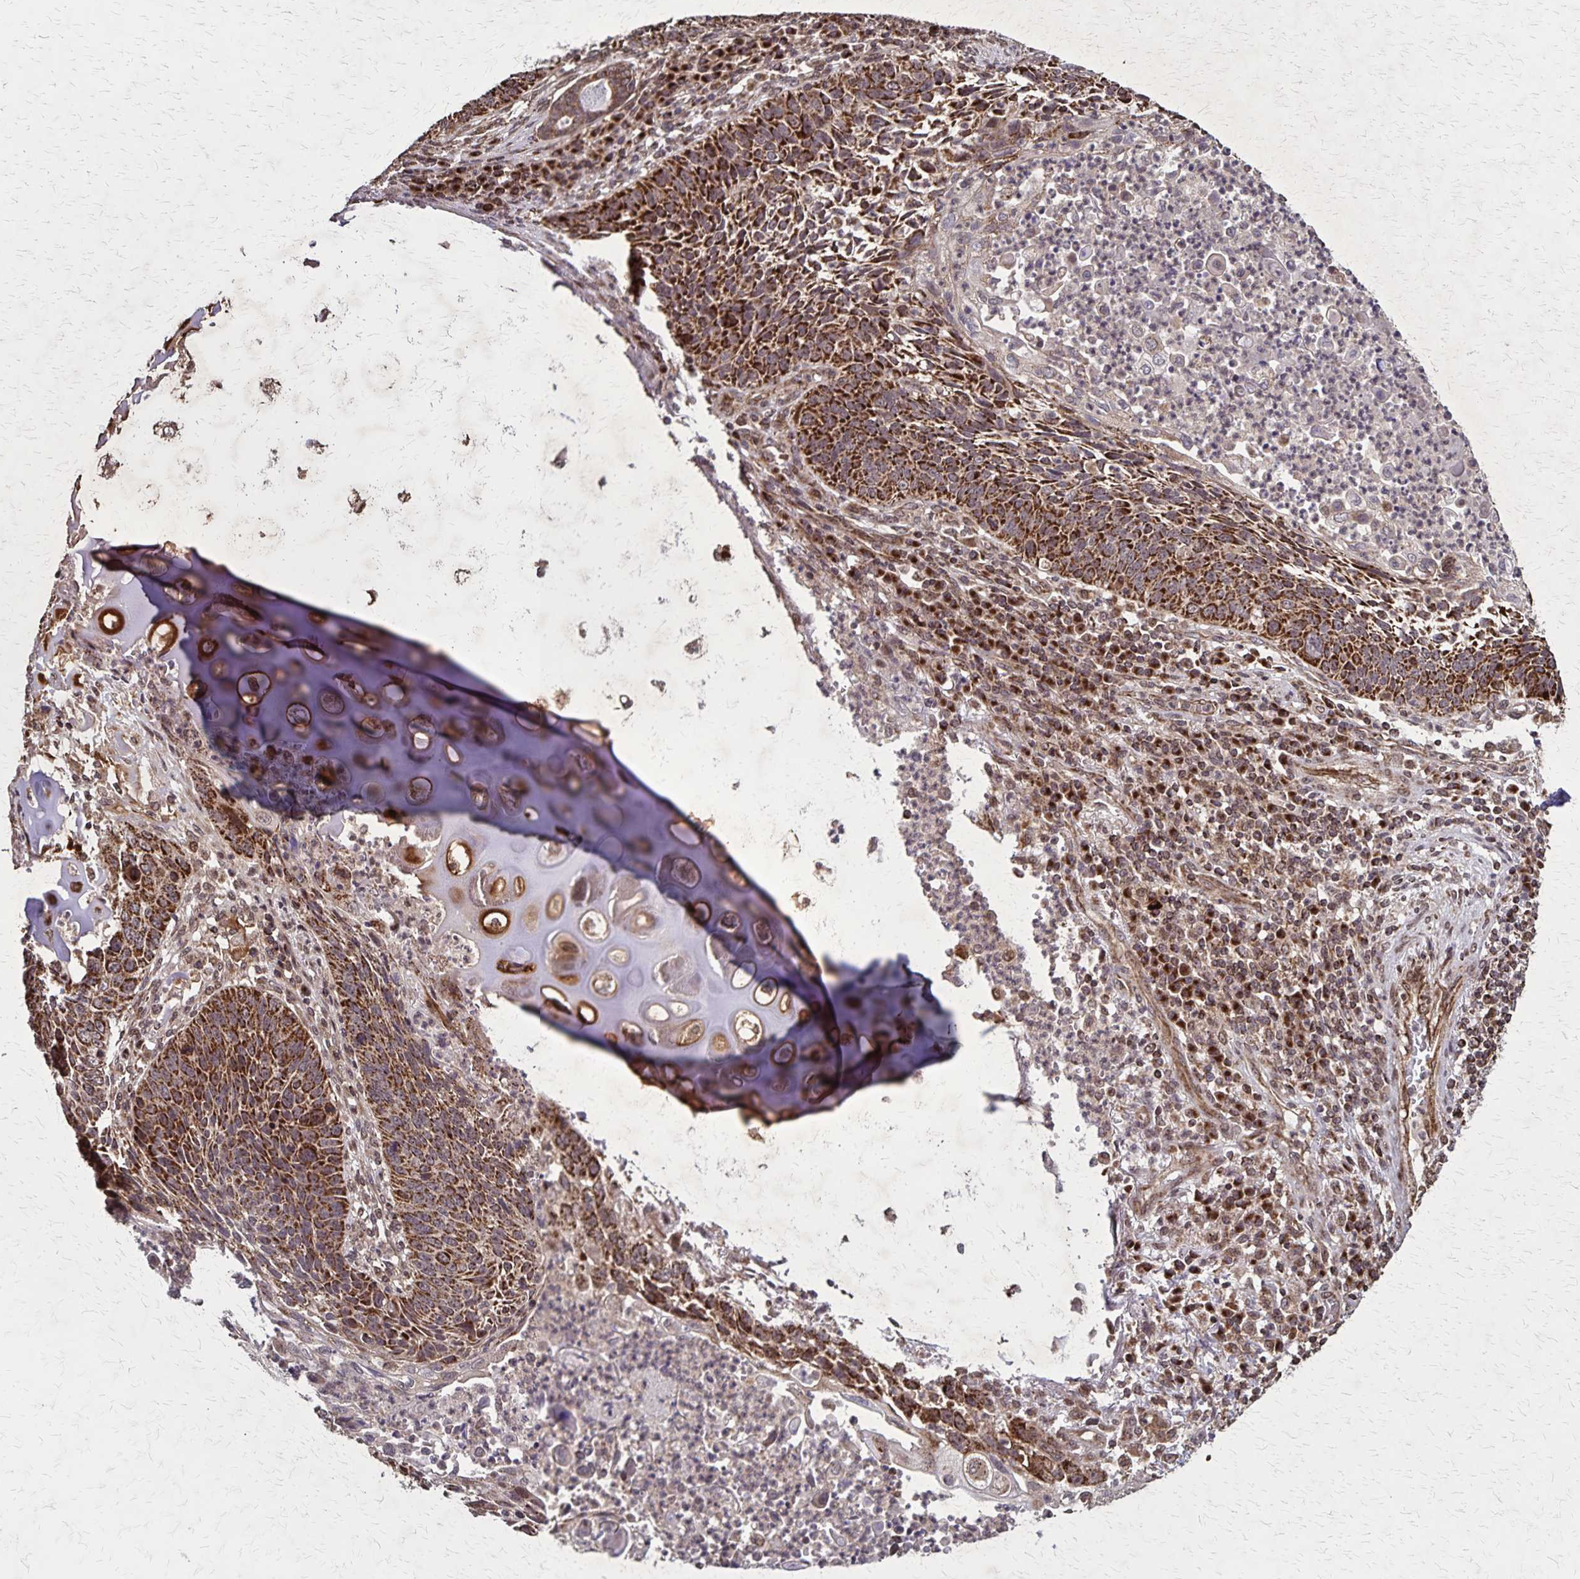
{"staining": {"intensity": "strong", "quantity": ">75%", "location": "cytoplasmic/membranous"}, "tissue": "lung cancer", "cell_type": "Tumor cells", "image_type": "cancer", "snomed": [{"axis": "morphology", "description": "Squamous cell carcinoma, NOS"}, {"axis": "morphology", "description": "Squamous cell carcinoma, metastatic, NOS"}, {"axis": "topography", "description": "Lung"}, {"axis": "topography", "description": "Pleura, NOS"}], "caption": "DAB immunohistochemical staining of human lung metastatic squamous cell carcinoma shows strong cytoplasmic/membranous protein staining in approximately >75% of tumor cells.", "gene": "NFS1", "patient": {"sex": "male", "age": 72}}